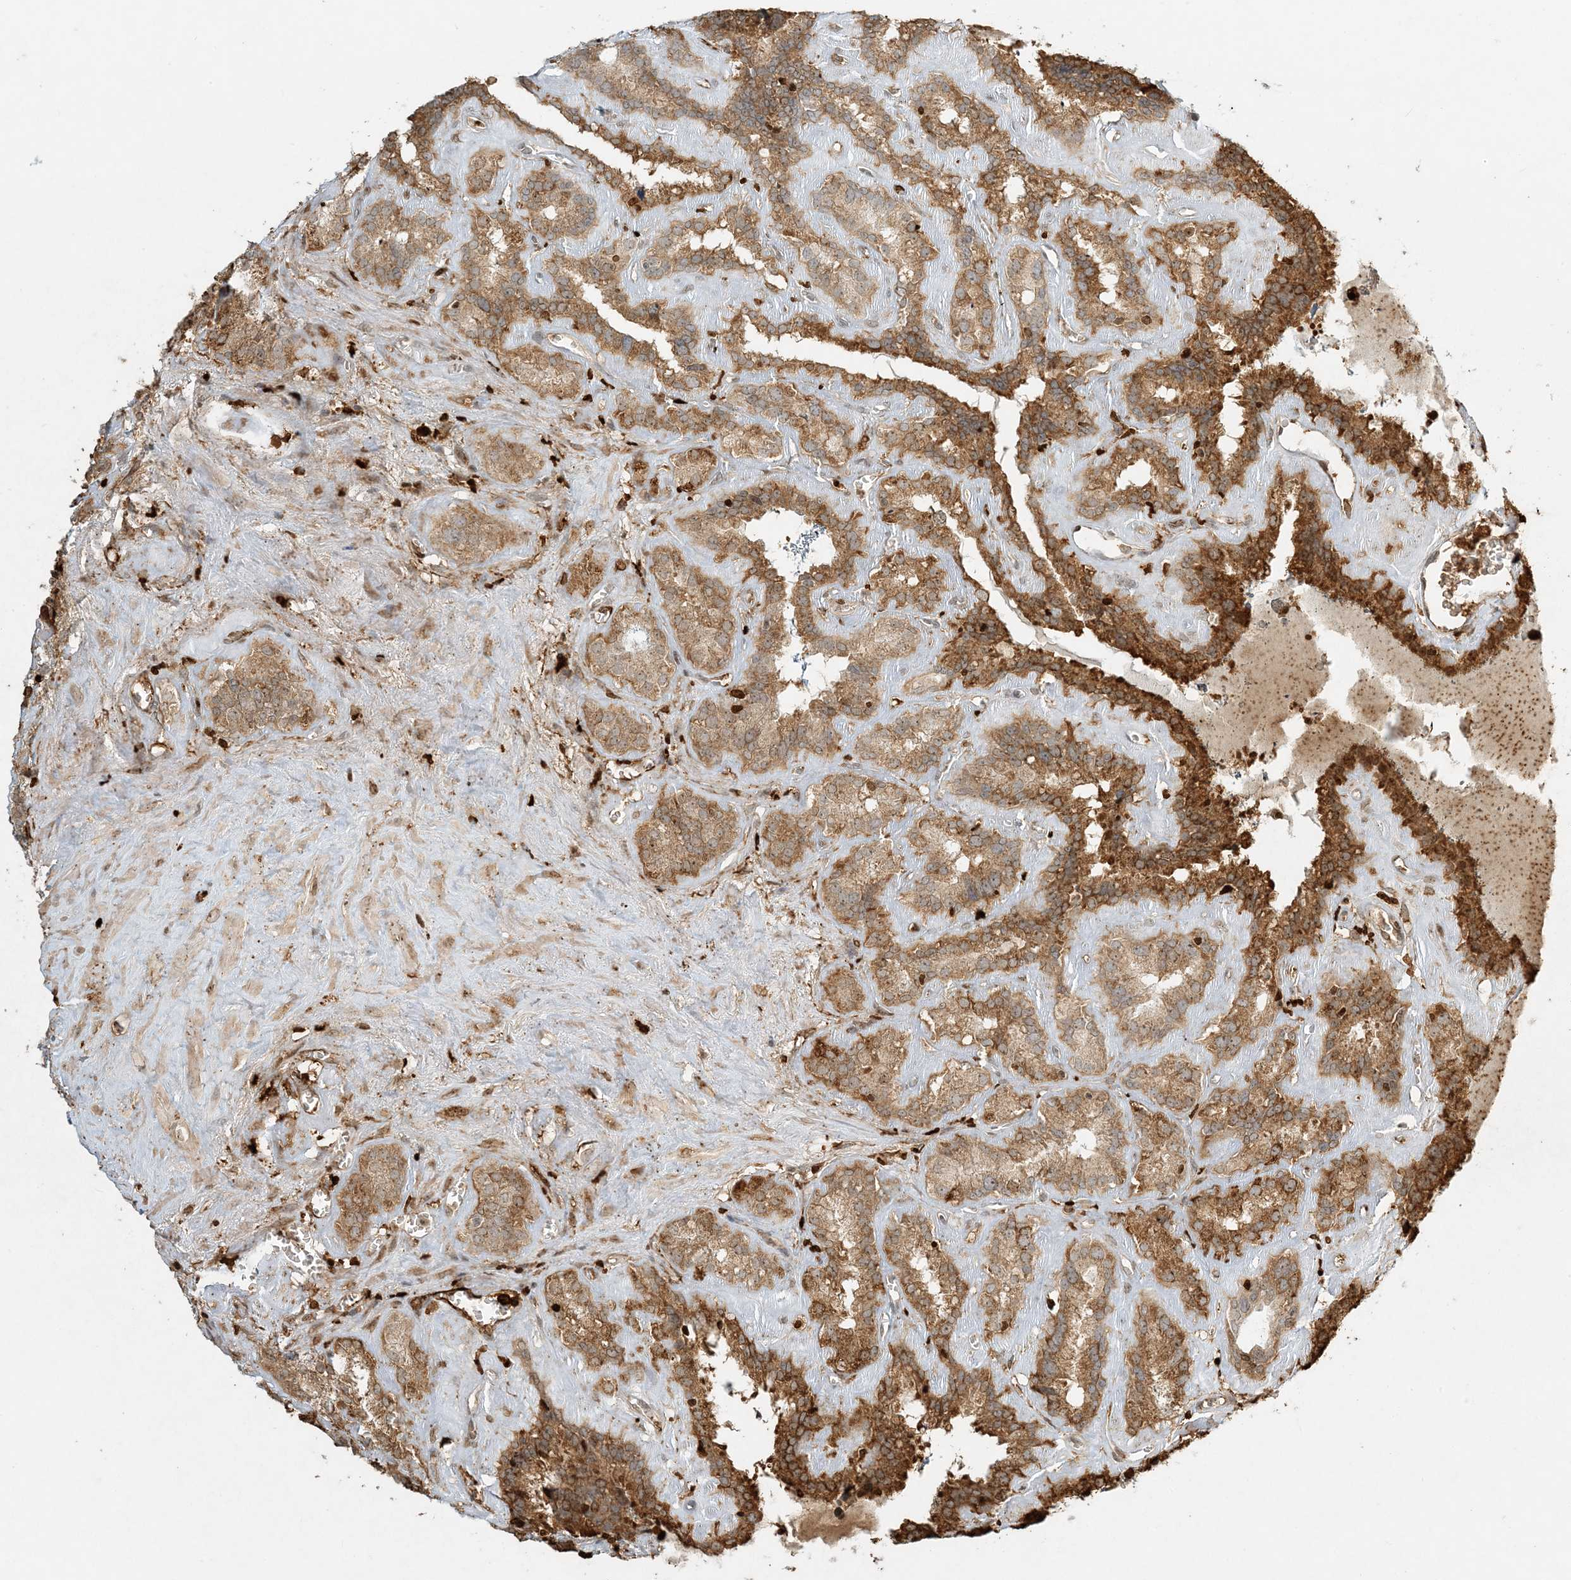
{"staining": {"intensity": "strong", "quantity": ">75%", "location": "cytoplasmic/membranous"}, "tissue": "seminal vesicle", "cell_type": "Glandular cells", "image_type": "normal", "snomed": [{"axis": "morphology", "description": "Normal tissue, NOS"}, {"axis": "topography", "description": "Prostate"}, {"axis": "topography", "description": "Seminal veicle"}], "caption": "Human seminal vesicle stained with a brown dye displays strong cytoplasmic/membranous positive expression in about >75% of glandular cells.", "gene": "MCOLN1", "patient": {"sex": "male", "age": 59}}